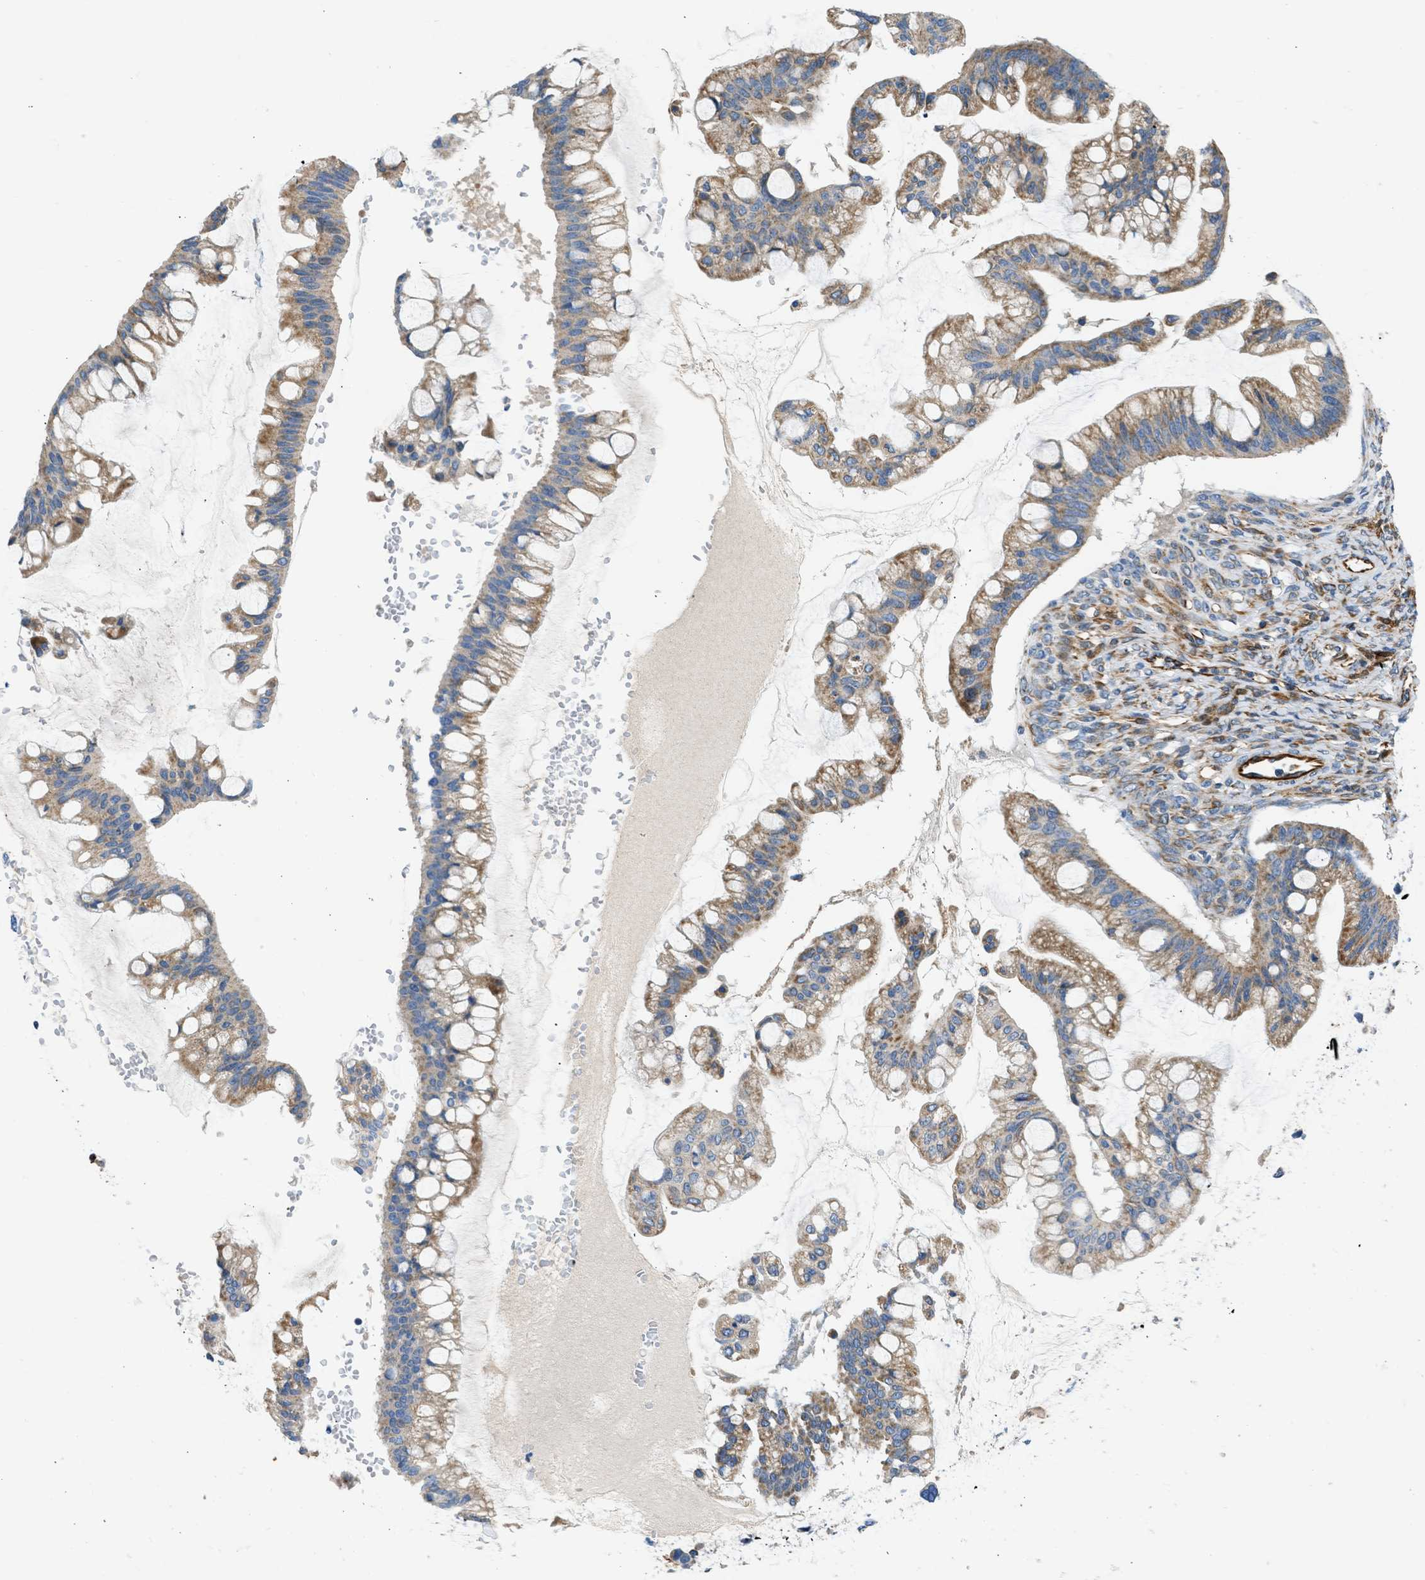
{"staining": {"intensity": "moderate", "quantity": ">75%", "location": "cytoplasmic/membranous"}, "tissue": "ovarian cancer", "cell_type": "Tumor cells", "image_type": "cancer", "snomed": [{"axis": "morphology", "description": "Cystadenocarcinoma, mucinous, NOS"}, {"axis": "topography", "description": "Ovary"}], "caption": "Brown immunohistochemical staining in human ovarian cancer (mucinous cystadenocarcinoma) shows moderate cytoplasmic/membranous positivity in about >75% of tumor cells. The protein of interest is stained brown, and the nuclei are stained in blue (DAB IHC with brightfield microscopy, high magnification).", "gene": "ULK4", "patient": {"sex": "female", "age": 73}}